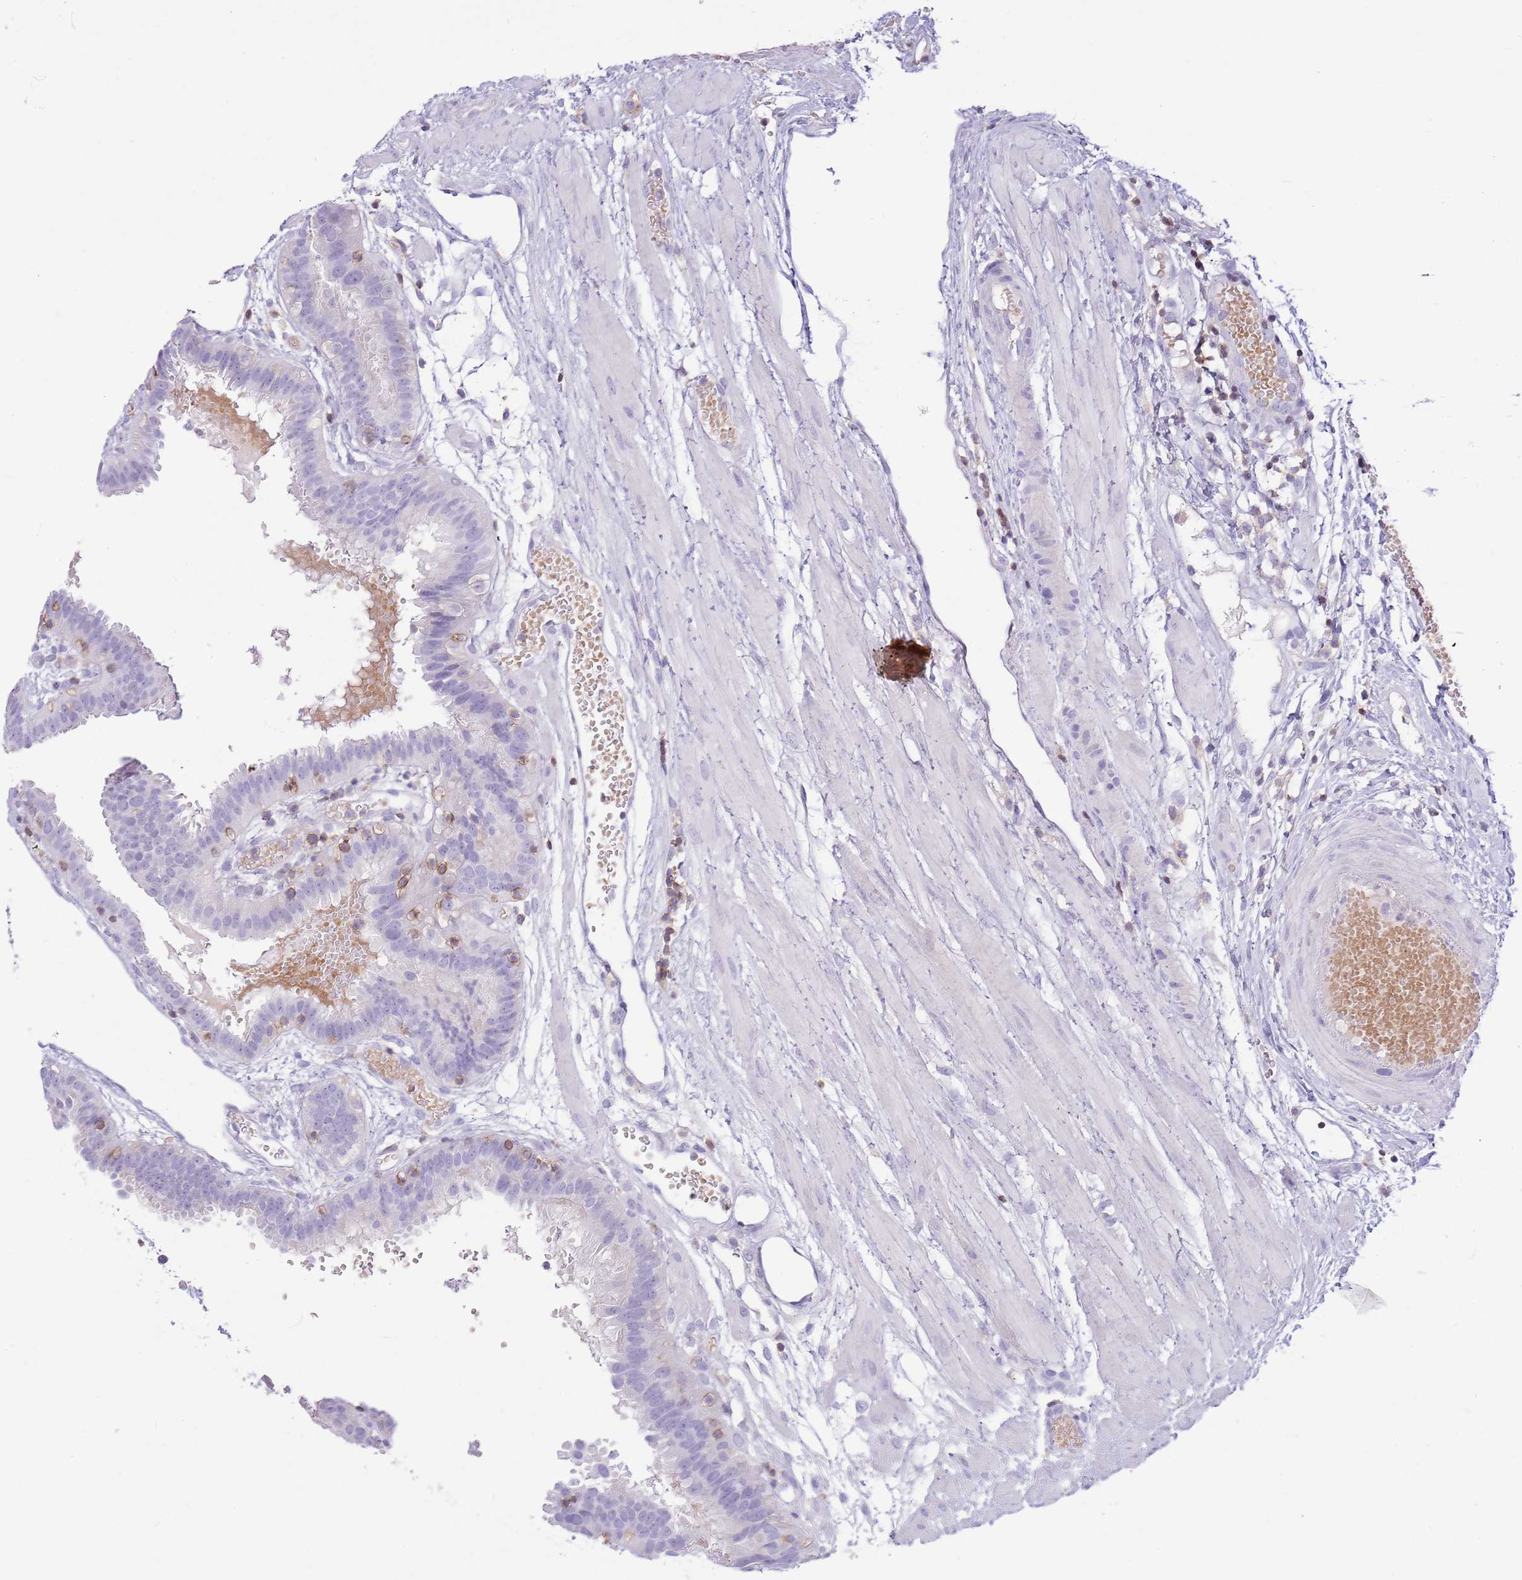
{"staining": {"intensity": "negative", "quantity": "none", "location": "none"}, "tissue": "fallopian tube", "cell_type": "Glandular cells", "image_type": "normal", "snomed": [{"axis": "morphology", "description": "Normal tissue, NOS"}, {"axis": "topography", "description": "Fallopian tube"}], "caption": "Glandular cells show no significant expression in unremarkable fallopian tube. The staining was performed using DAB (3,3'-diaminobenzidine) to visualize the protein expression in brown, while the nuclei were stained in blue with hematoxylin (Magnification: 20x).", "gene": "OR4Q3", "patient": {"sex": "female", "age": 37}}